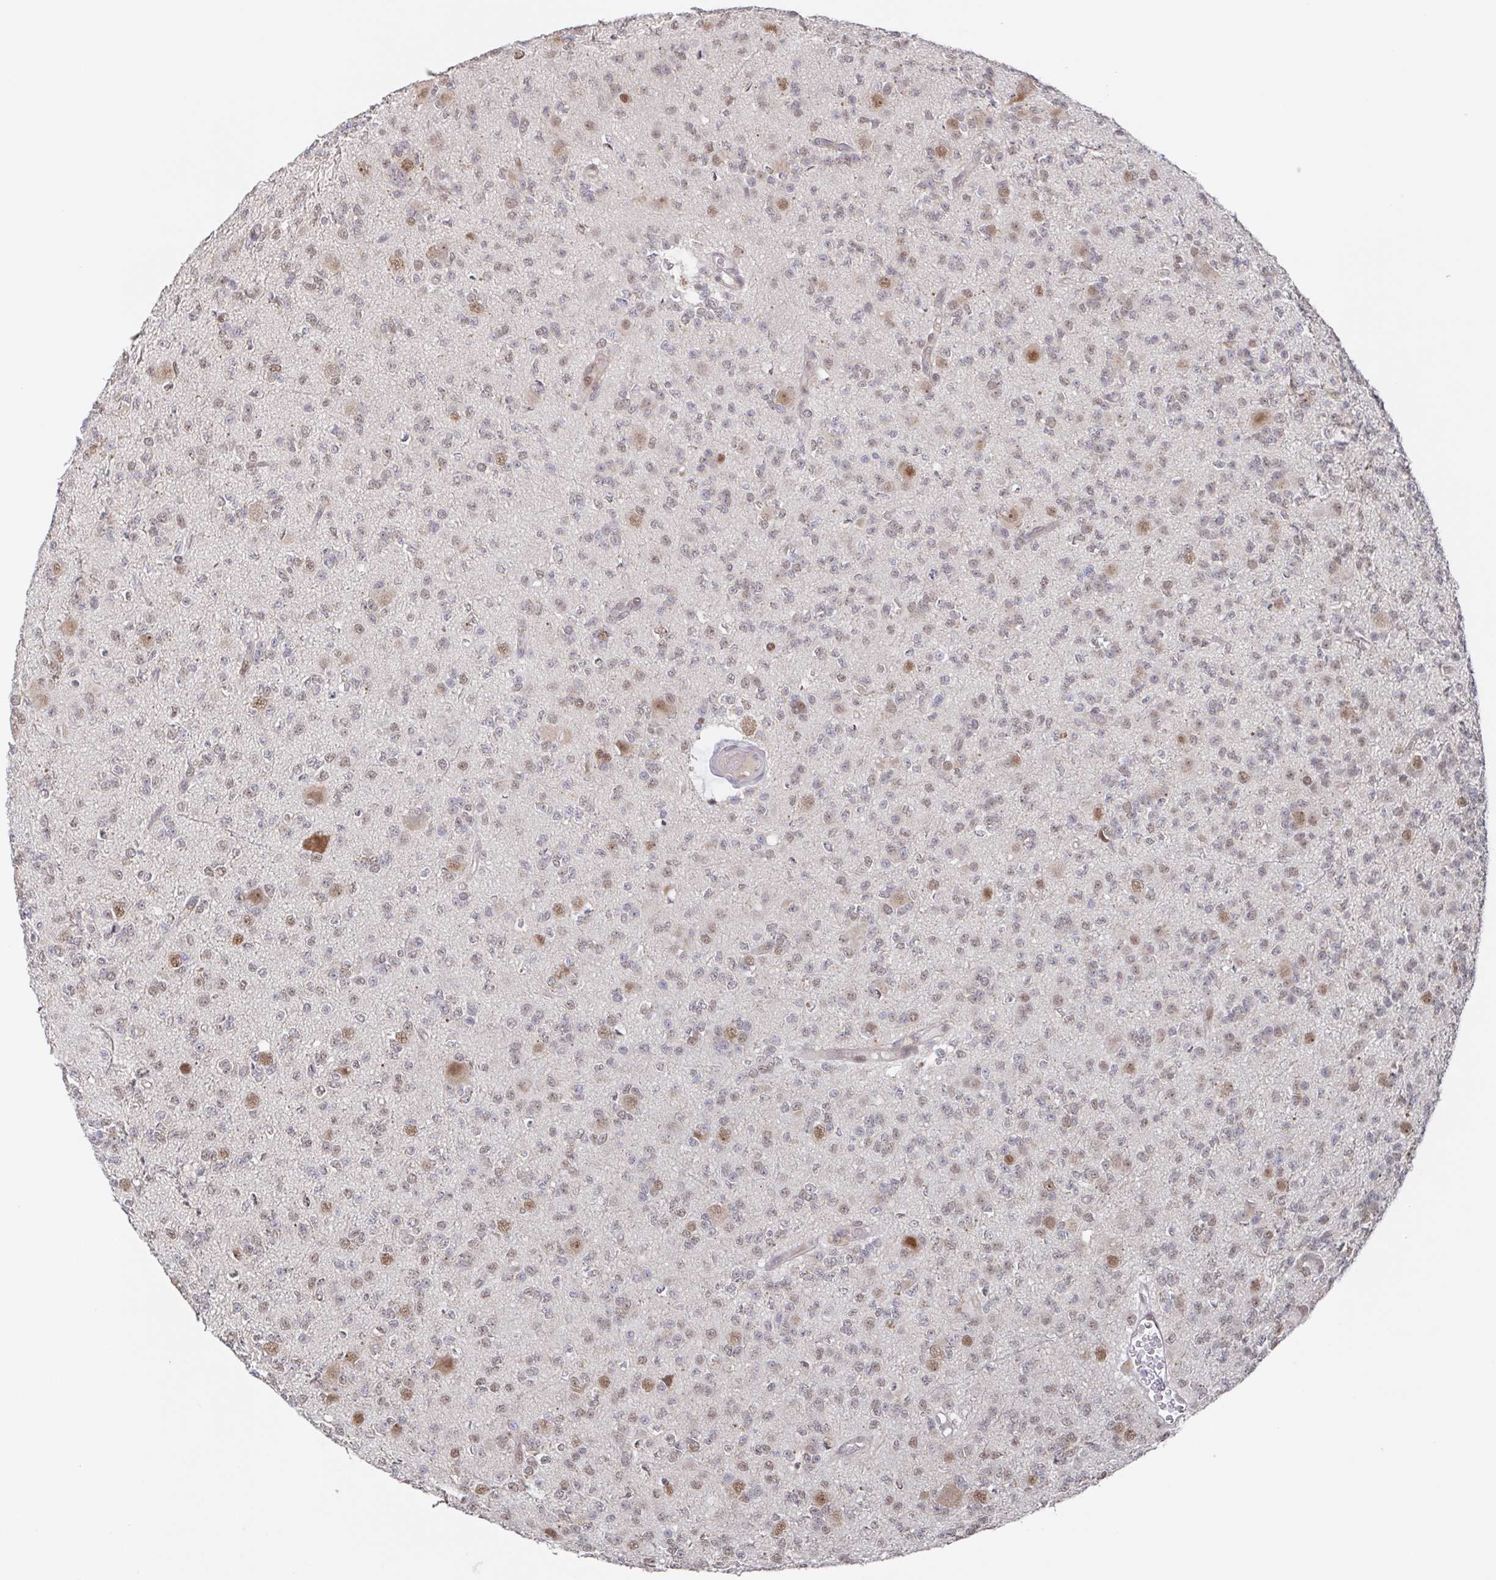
{"staining": {"intensity": "weak", "quantity": "25%-75%", "location": "nuclear"}, "tissue": "glioma", "cell_type": "Tumor cells", "image_type": "cancer", "snomed": [{"axis": "morphology", "description": "Glioma, malignant, High grade"}, {"axis": "topography", "description": "Brain"}], "caption": "High-magnification brightfield microscopy of malignant high-grade glioma stained with DAB (3,3'-diaminobenzidine) (brown) and counterstained with hematoxylin (blue). tumor cells exhibit weak nuclear positivity is identified in about25%-75% of cells.", "gene": "POU2F3", "patient": {"sex": "male", "age": 36}}